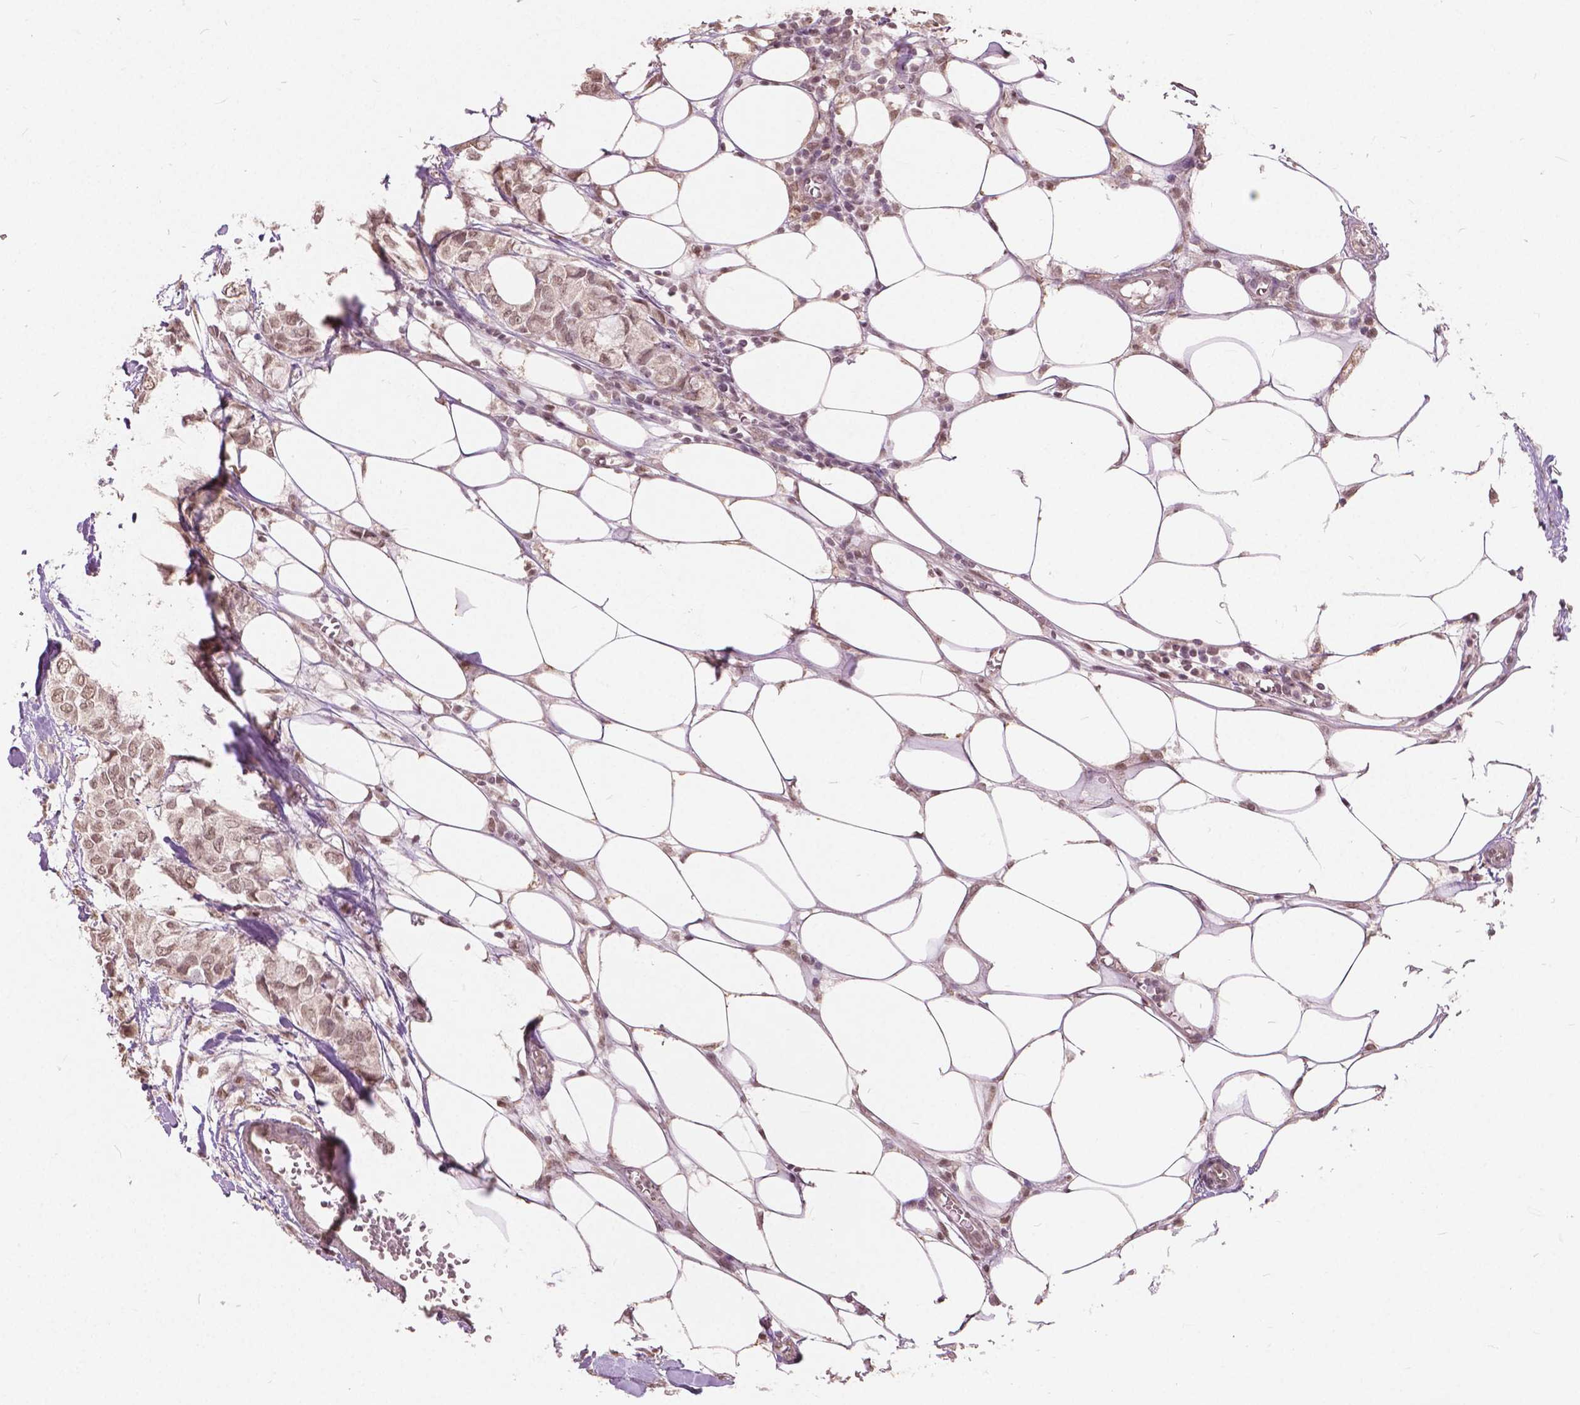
{"staining": {"intensity": "moderate", "quantity": ">75%", "location": "nuclear"}, "tissue": "breast cancer", "cell_type": "Tumor cells", "image_type": "cancer", "snomed": [{"axis": "morphology", "description": "Duct carcinoma"}, {"axis": "topography", "description": "Breast"}], "caption": "Moderate nuclear expression is present in about >75% of tumor cells in breast cancer (intraductal carcinoma).", "gene": "HOXA10", "patient": {"sex": "female", "age": 85}}